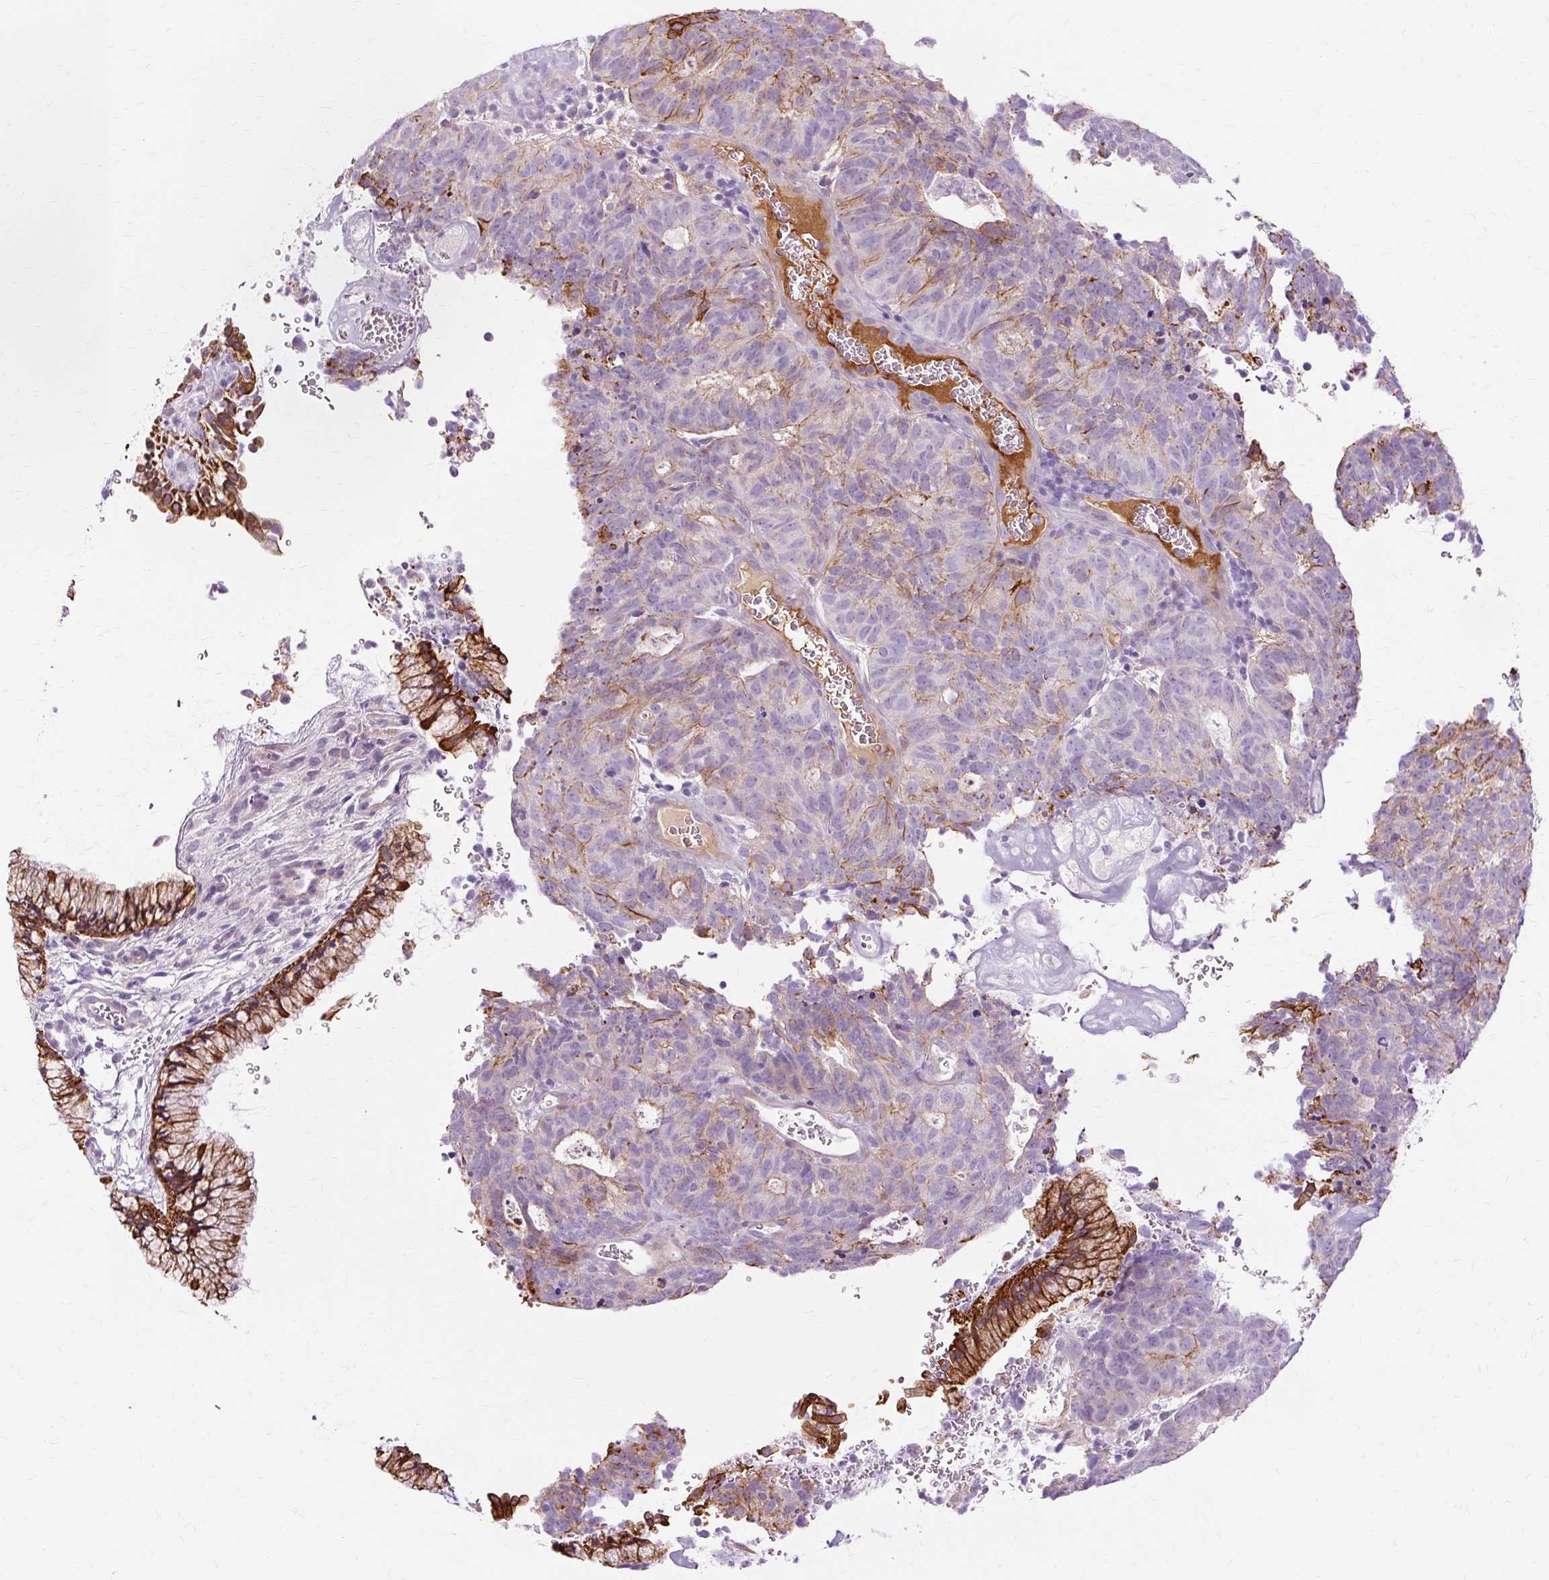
{"staining": {"intensity": "weak", "quantity": "<25%", "location": "cytoplasmic/membranous"}, "tissue": "cervical cancer", "cell_type": "Tumor cells", "image_type": "cancer", "snomed": [{"axis": "morphology", "description": "Adenocarcinoma, NOS"}, {"axis": "topography", "description": "Cervix"}], "caption": "High magnification brightfield microscopy of cervical cancer (adenocarcinoma) stained with DAB (3,3'-diaminobenzidine) (brown) and counterstained with hematoxylin (blue): tumor cells show no significant positivity.", "gene": "DCTN4", "patient": {"sex": "female", "age": 38}}